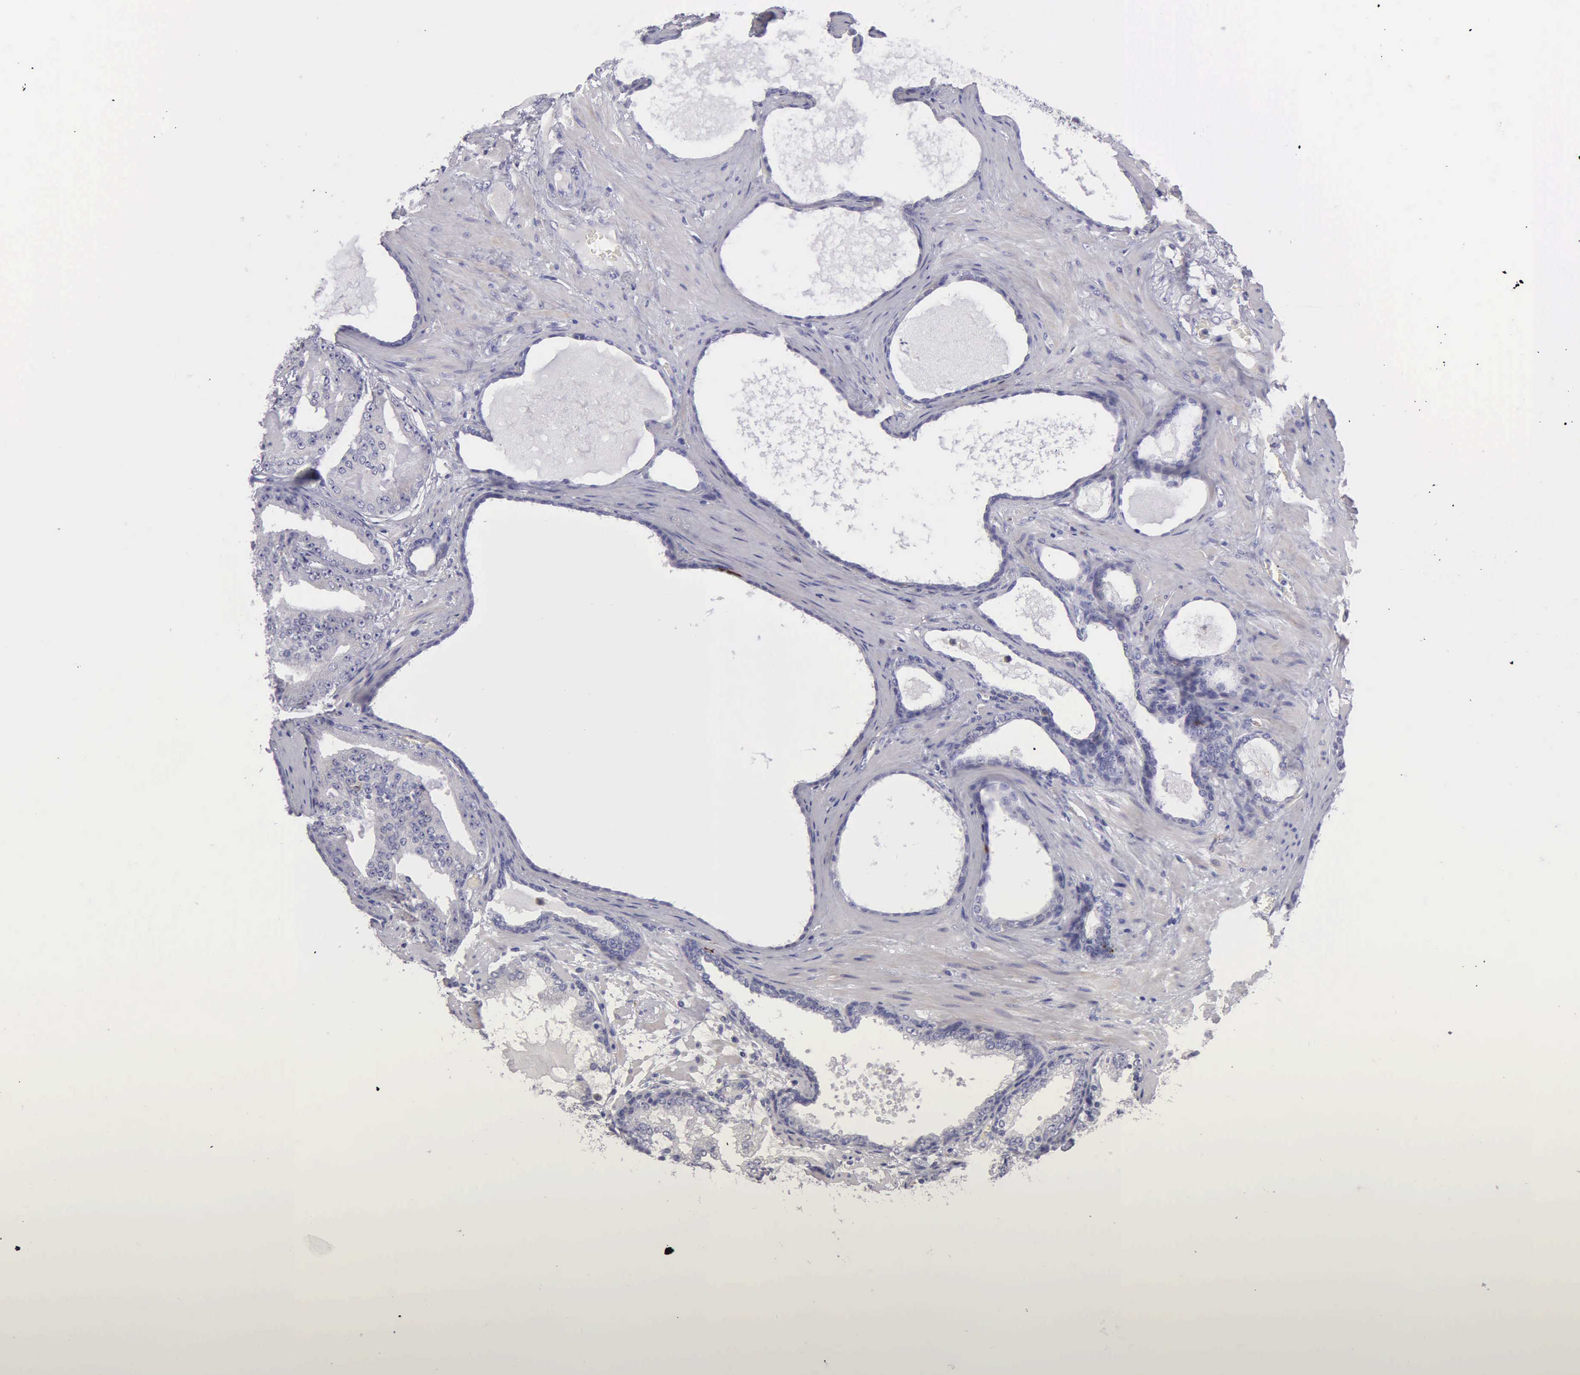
{"staining": {"intensity": "weak", "quantity": "<25%", "location": "cytoplasmic/membranous"}, "tissue": "prostate cancer", "cell_type": "Tumor cells", "image_type": "cancer", "snomed": [{"axis": "morphology", "description": "Adenocarcinoma, High grade"}, {"axis": "topography", "description": "Prostate"}], "caption": "The image shows no significant expression in tumor cells of prostate adenocarcinoma (high-grade).", "gene": "TYRP1", "patient": {"sex": "male", "age": 68}}